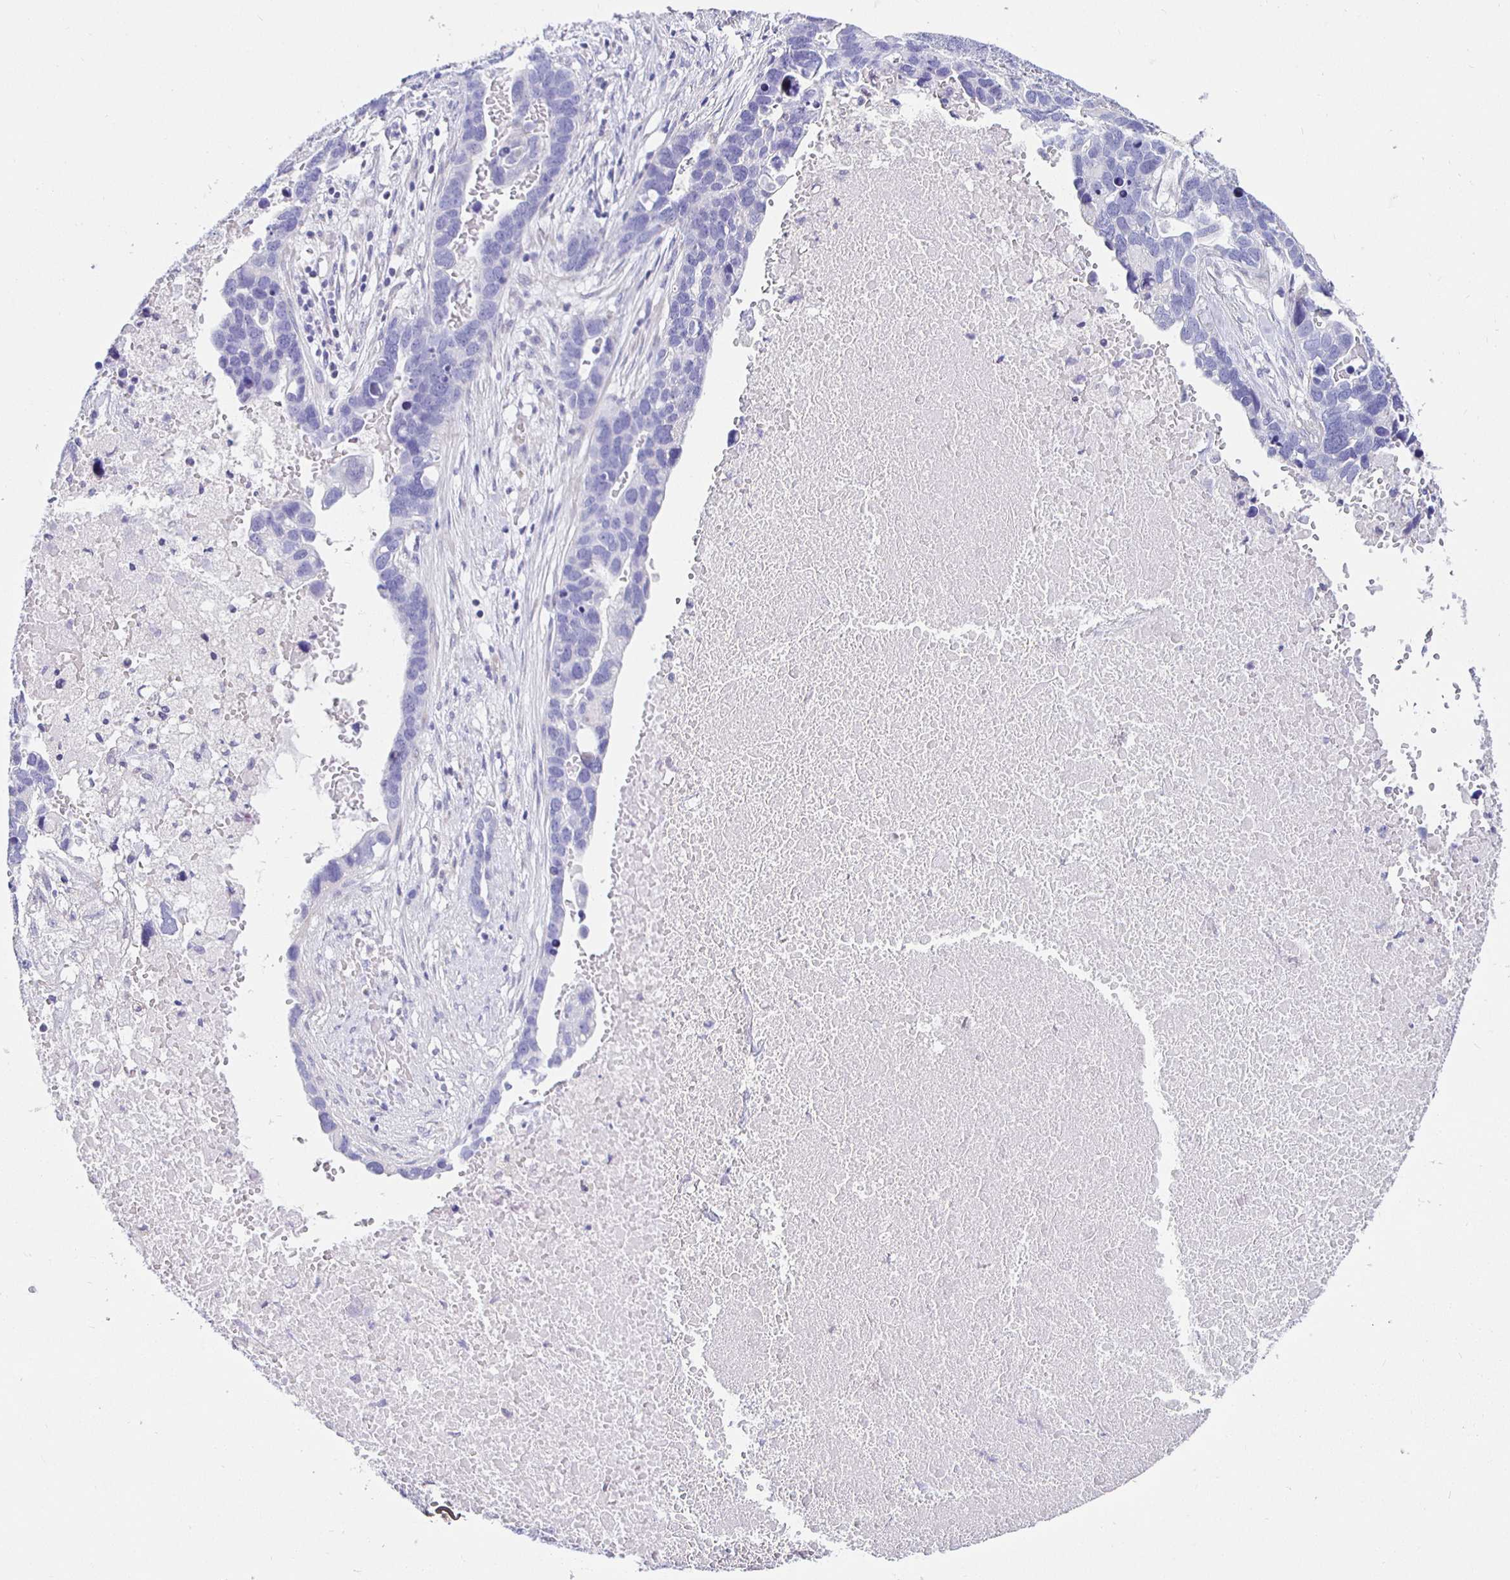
{"staining": {"intensity": "negative", "quantity": "none", "location": "none"}, "tissue": "ovarian cancer", "cell_type": "Tumor cells", "image_type": "cancer", "snomed": [{"axis": "morphology", "description": "Cystadenocarcinoma, serous, NOS"}, {"axis": "topography", "description": "Ovary"}], "caption": "Tumor cells are negative for brown protein staining in ovarian cancer (serous cystadenocarcinoma).", "gene": "HSPA4L", "patient": {"sex": "female", "age": 54}}